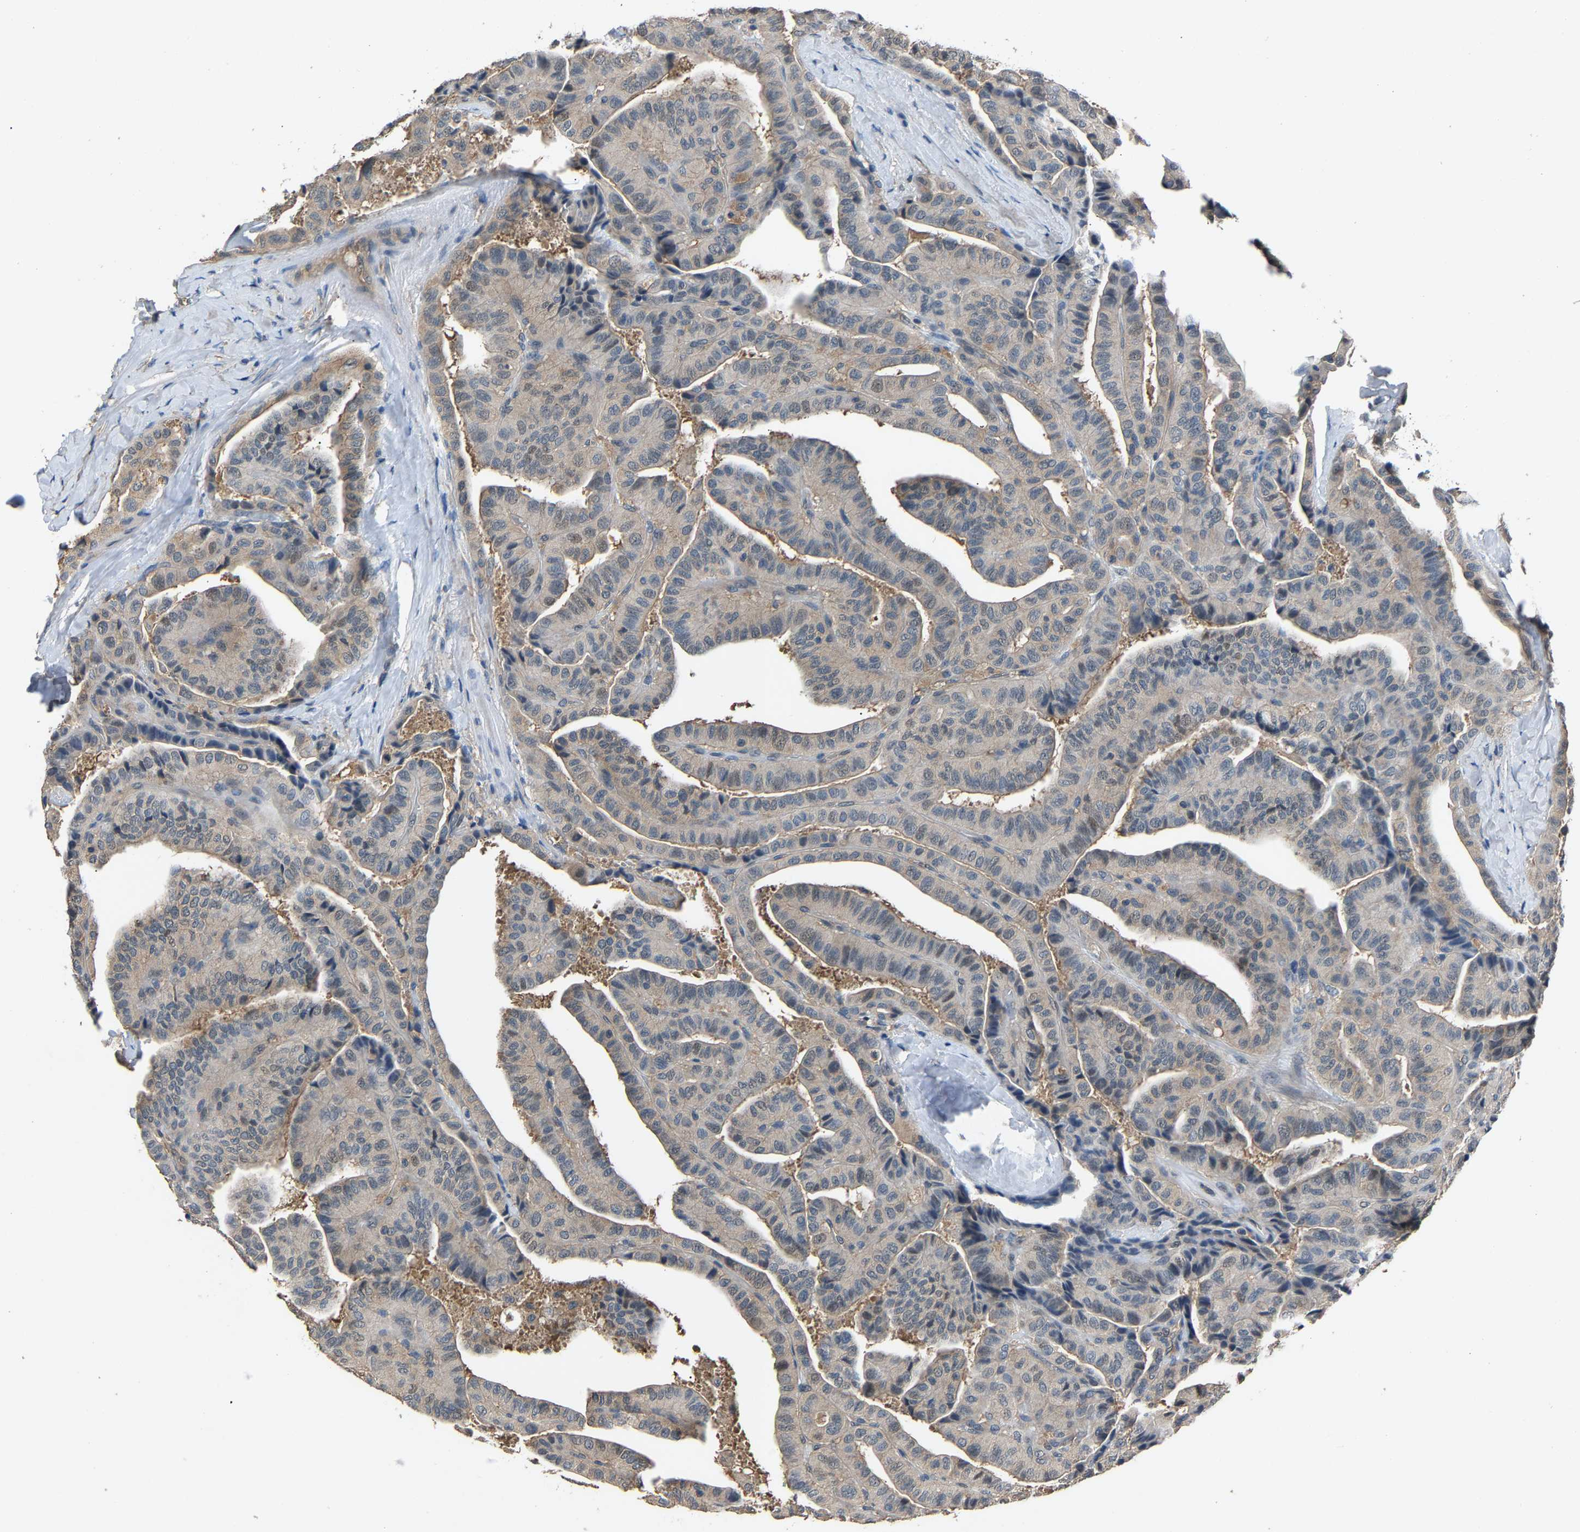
{"staining": {"intensity": "weak", "quantity": "<25%", "location": "nuclear"}, "tissue": "thyroid cancer", "cell_type": "Tumor cells", "image_type": "cancer", "snomed": [{"axis": "morphology", "description": "Papillary adenocarcinoma, NOS"}, {"axis": "topography", "description": "Thyroid gland"}], "caption": "Immunohistochemistry image of human papillary adenocarcinoma (thyroid) stained for a protein (brown), which displays no staining in tumor cells.", "gene": "ABCC9", "patient": {"sex": "male", "age": 77}}